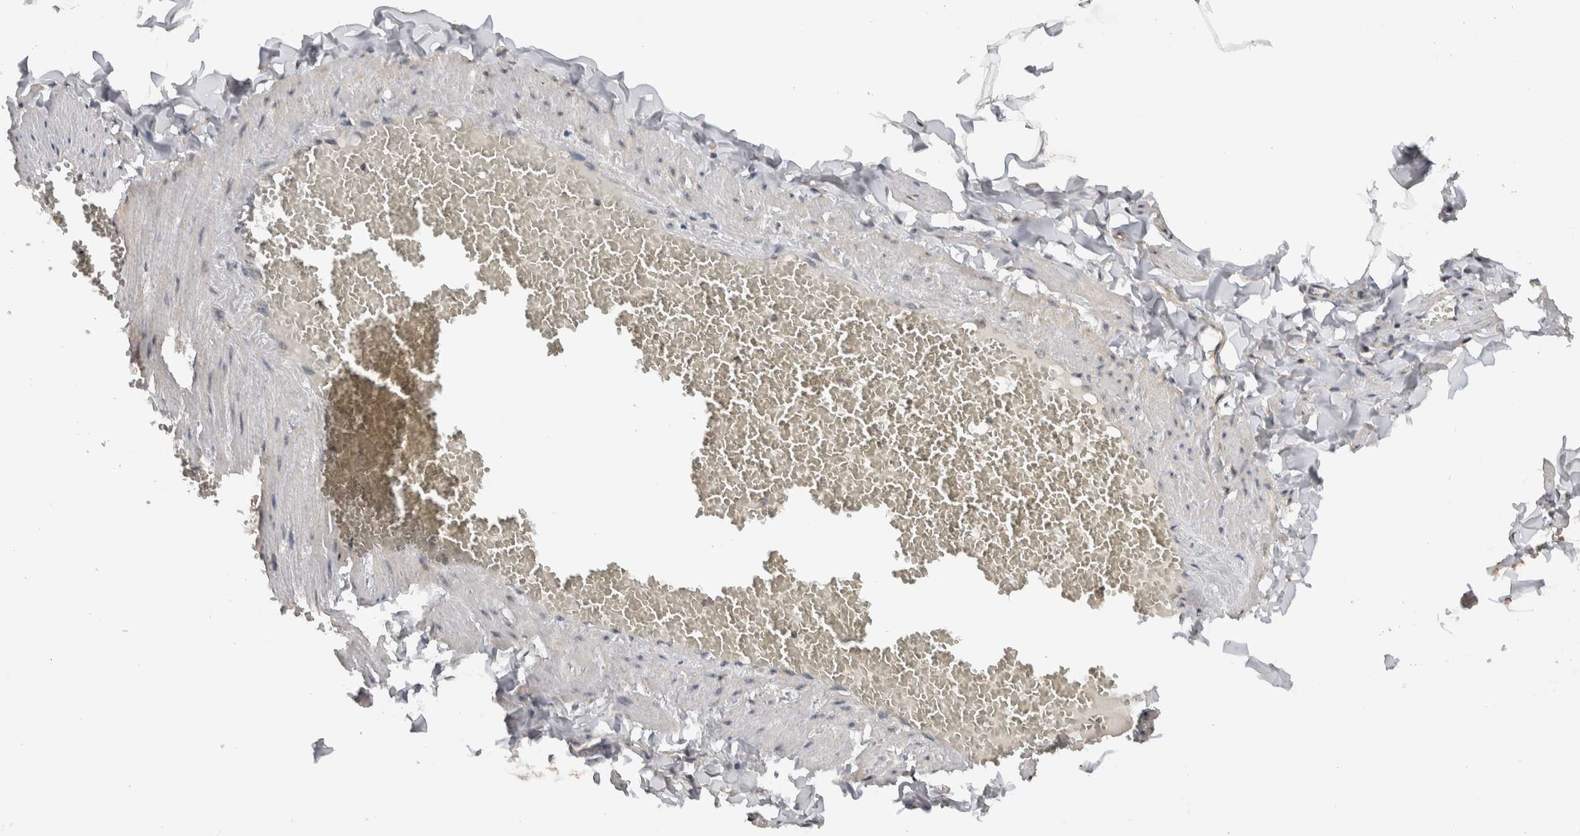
{"staining": {"intensity": "moderate", "quantity": ">75%", "location": "cytoplasmic/membranous,nuclear"}, "tissue": "adipose tissue", "cell_type": "Adipocytes", "image_type": "normal", "snomed": [{"axis": "morphology", "description": "Normal tissue, NOS"}, {"axis": "topography", "description": "Vascular tissue"}], "caption": "The histopathology image reveals a brown stain indicating the presence of a protein in the cytoplasmic/membranous,nuclear of adipocytes in adipose tissue.", "gene": "TOR1B", "patient": {"sex": "male", "age": 41}}